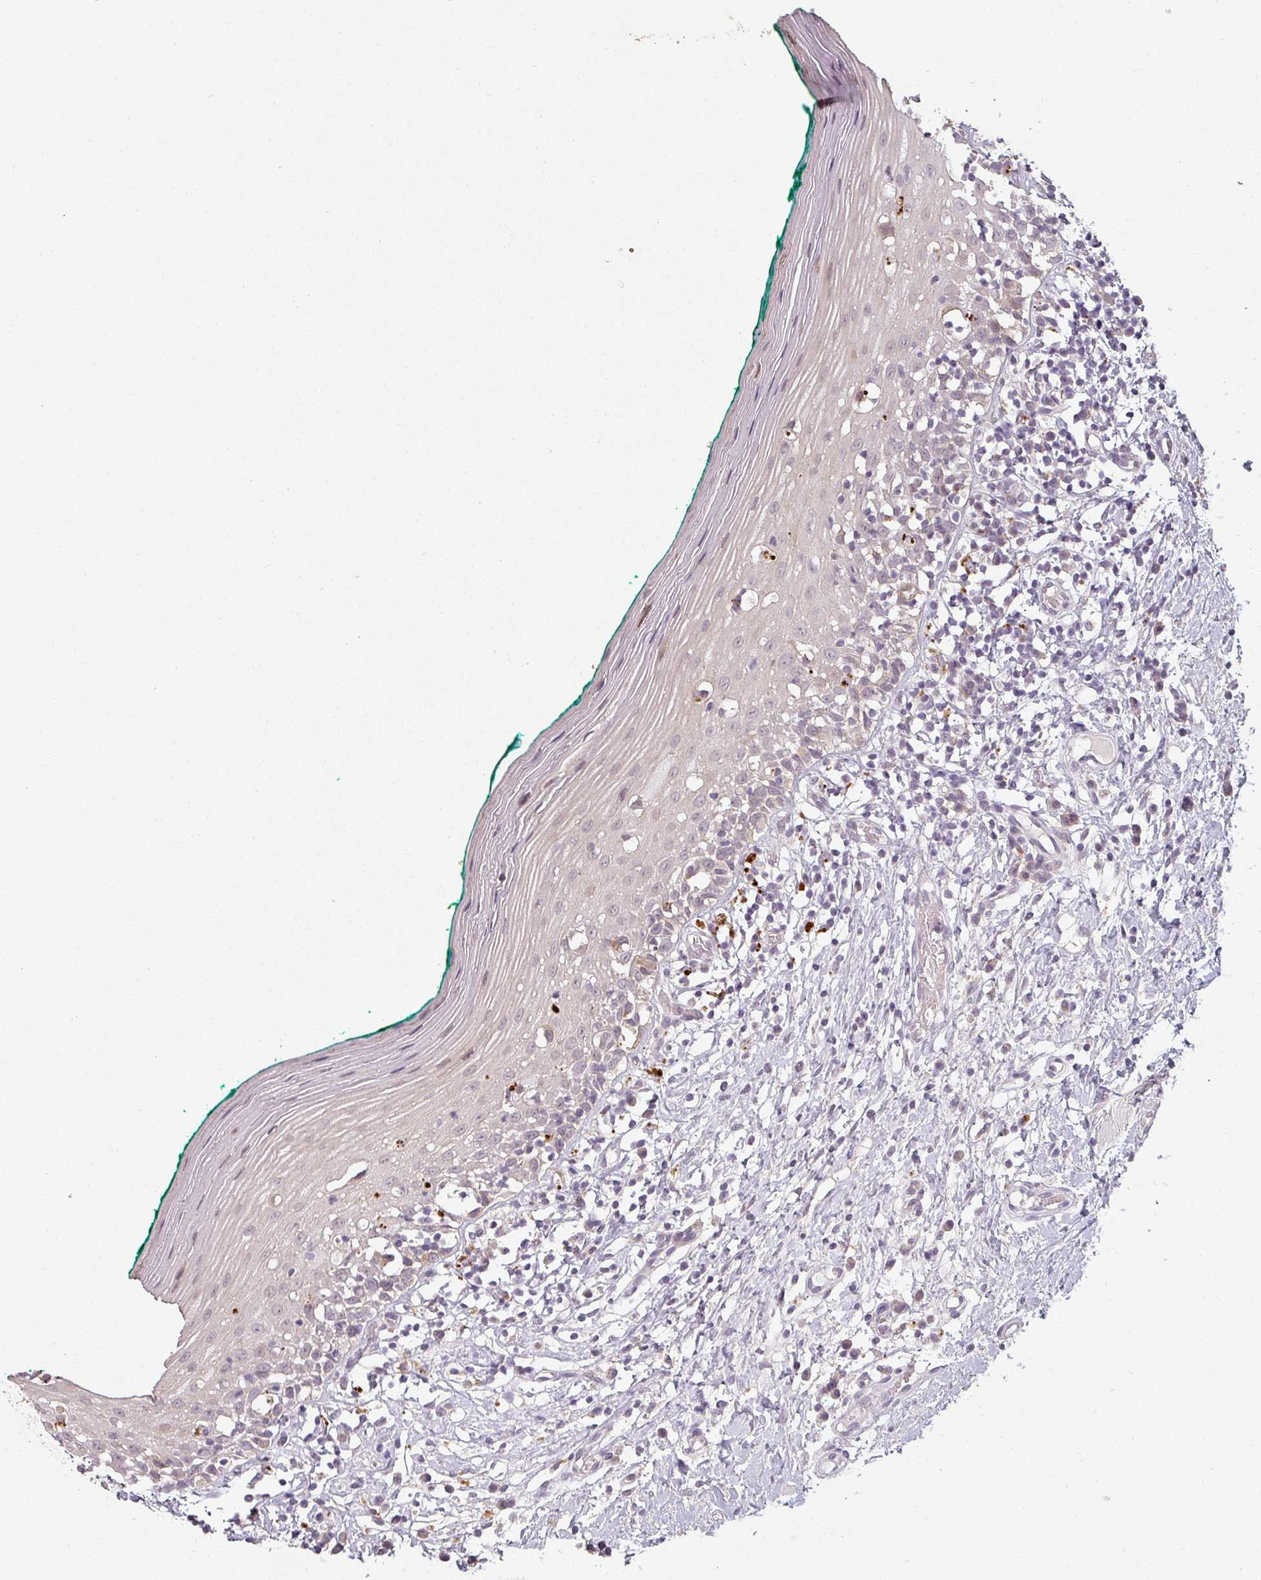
{"staining": {"intensity": "weak", "quantity": "<25%", "location": "cytoplasmic/membranous,nuclear"}, "tissue": "oral mucosa", "cell_type": "Squamous epithelial cells", "image_type": "normal", "snomed": [{"axis": "morphology", "description": "Normal tissue, NOS"}, {"axis": "topography", "description": "Oral tissue"}], "caption": "Unremarkable oral mucosa was stained to show a protein in brown. There is no significant staining in squamous epithelial cells.", "gene": "LYPLA1", "patient": {"sex": "female", "age": 83}}